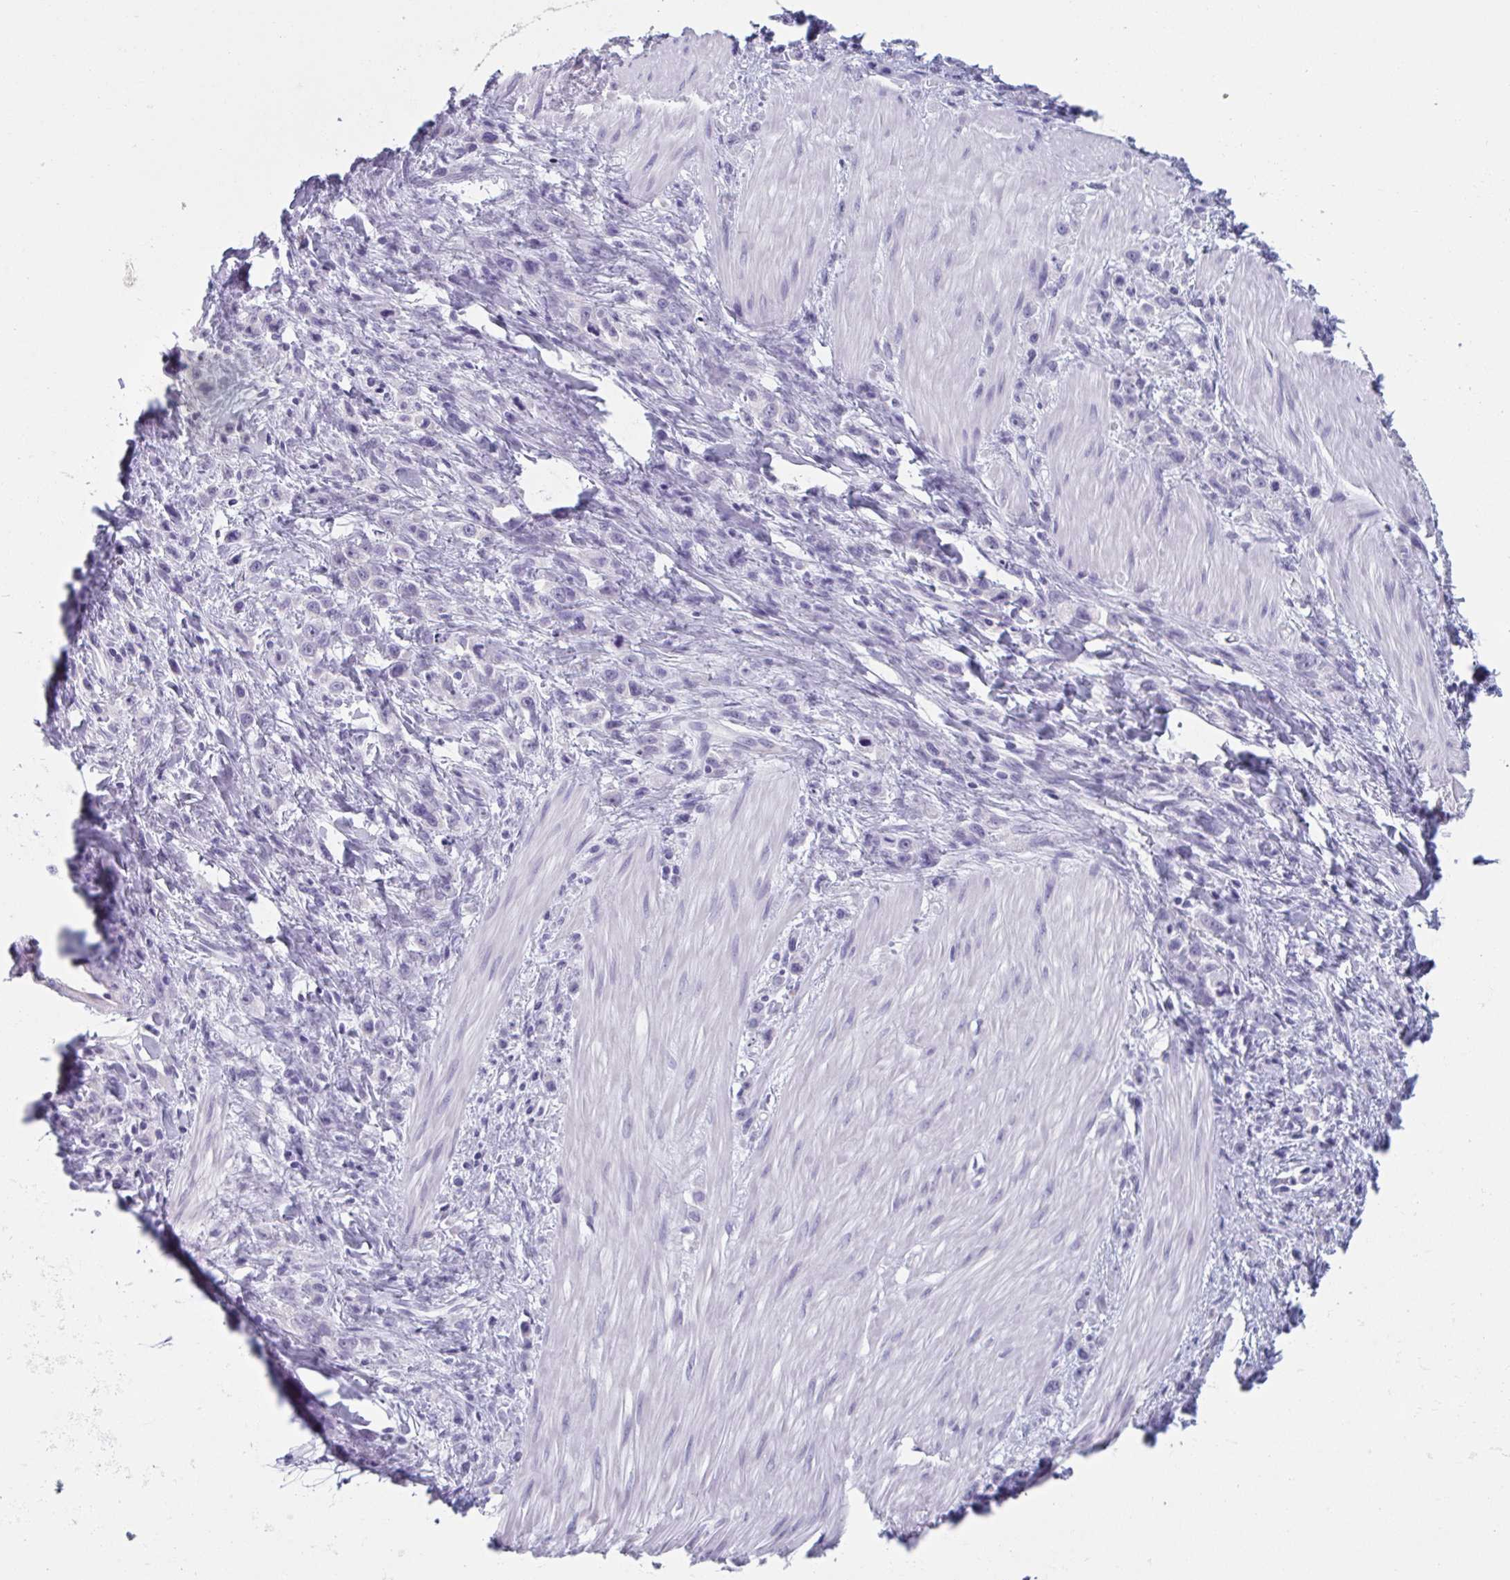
{"staining": {"intensity": "negative", "quantity": "none", "location": "none"}, "tissue": "stomach cancer", "cell_type": "Tumor cells", "image_type": "cancer", "snomed": [{"axis": "morphology", "description": "Adenocarcinoma, NOS"}, {"axis": "topography", "description": "Stomach"}], "caption": "High power microscopy photomicrograph of an immunohistochemistry (IHC) micrograph of stomach cancer (adenocarcinoma), revealing no significant expression in tumor cells.", "gene": "HSD11B2", "patient": {"sex": "male", "age": 47}}